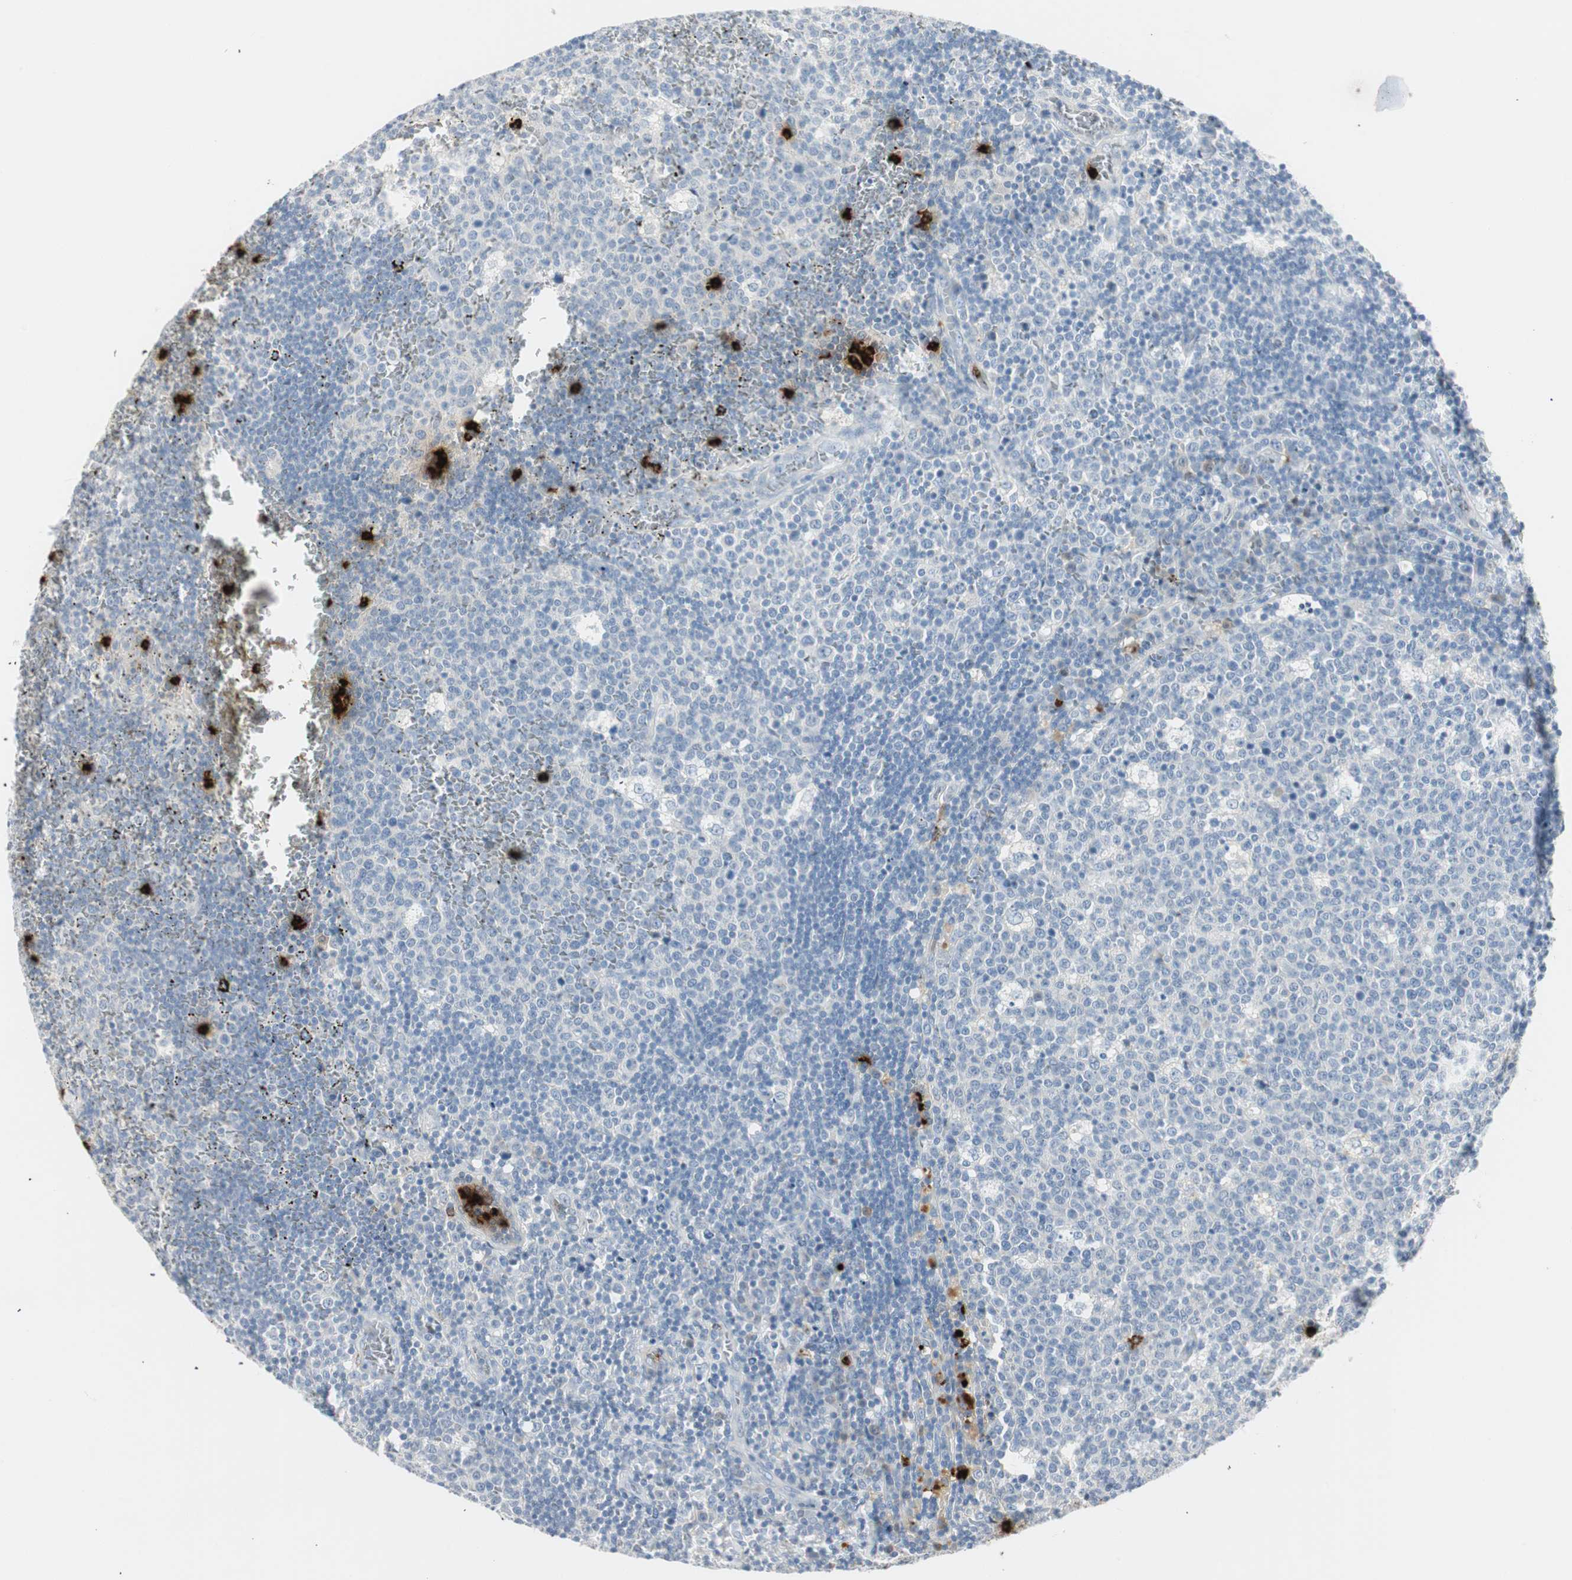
{"staining": {"intensity": "negative", "quantity": "none", "location": "none"}, "tissue": "lymph node", "cell_type": "Germinal center cells", "image_type": "normal", "snomed": [{"axis": "morphology", "description": "Normal tissue, NOS"}, {"axis": "topography", "description": "Lymph node"}, {"axis": "topography", "description": "Salivary gland"}], "caption": "Immunohistochemical staining of benign lymph node exhibits no significant expression in germinal center cells. (DAB (3,3'-diaminobenzidine) IHC with hematoxylin counter stain).", "gene": "PRTN3", "patient": {"sex": "male", "age": 8}}